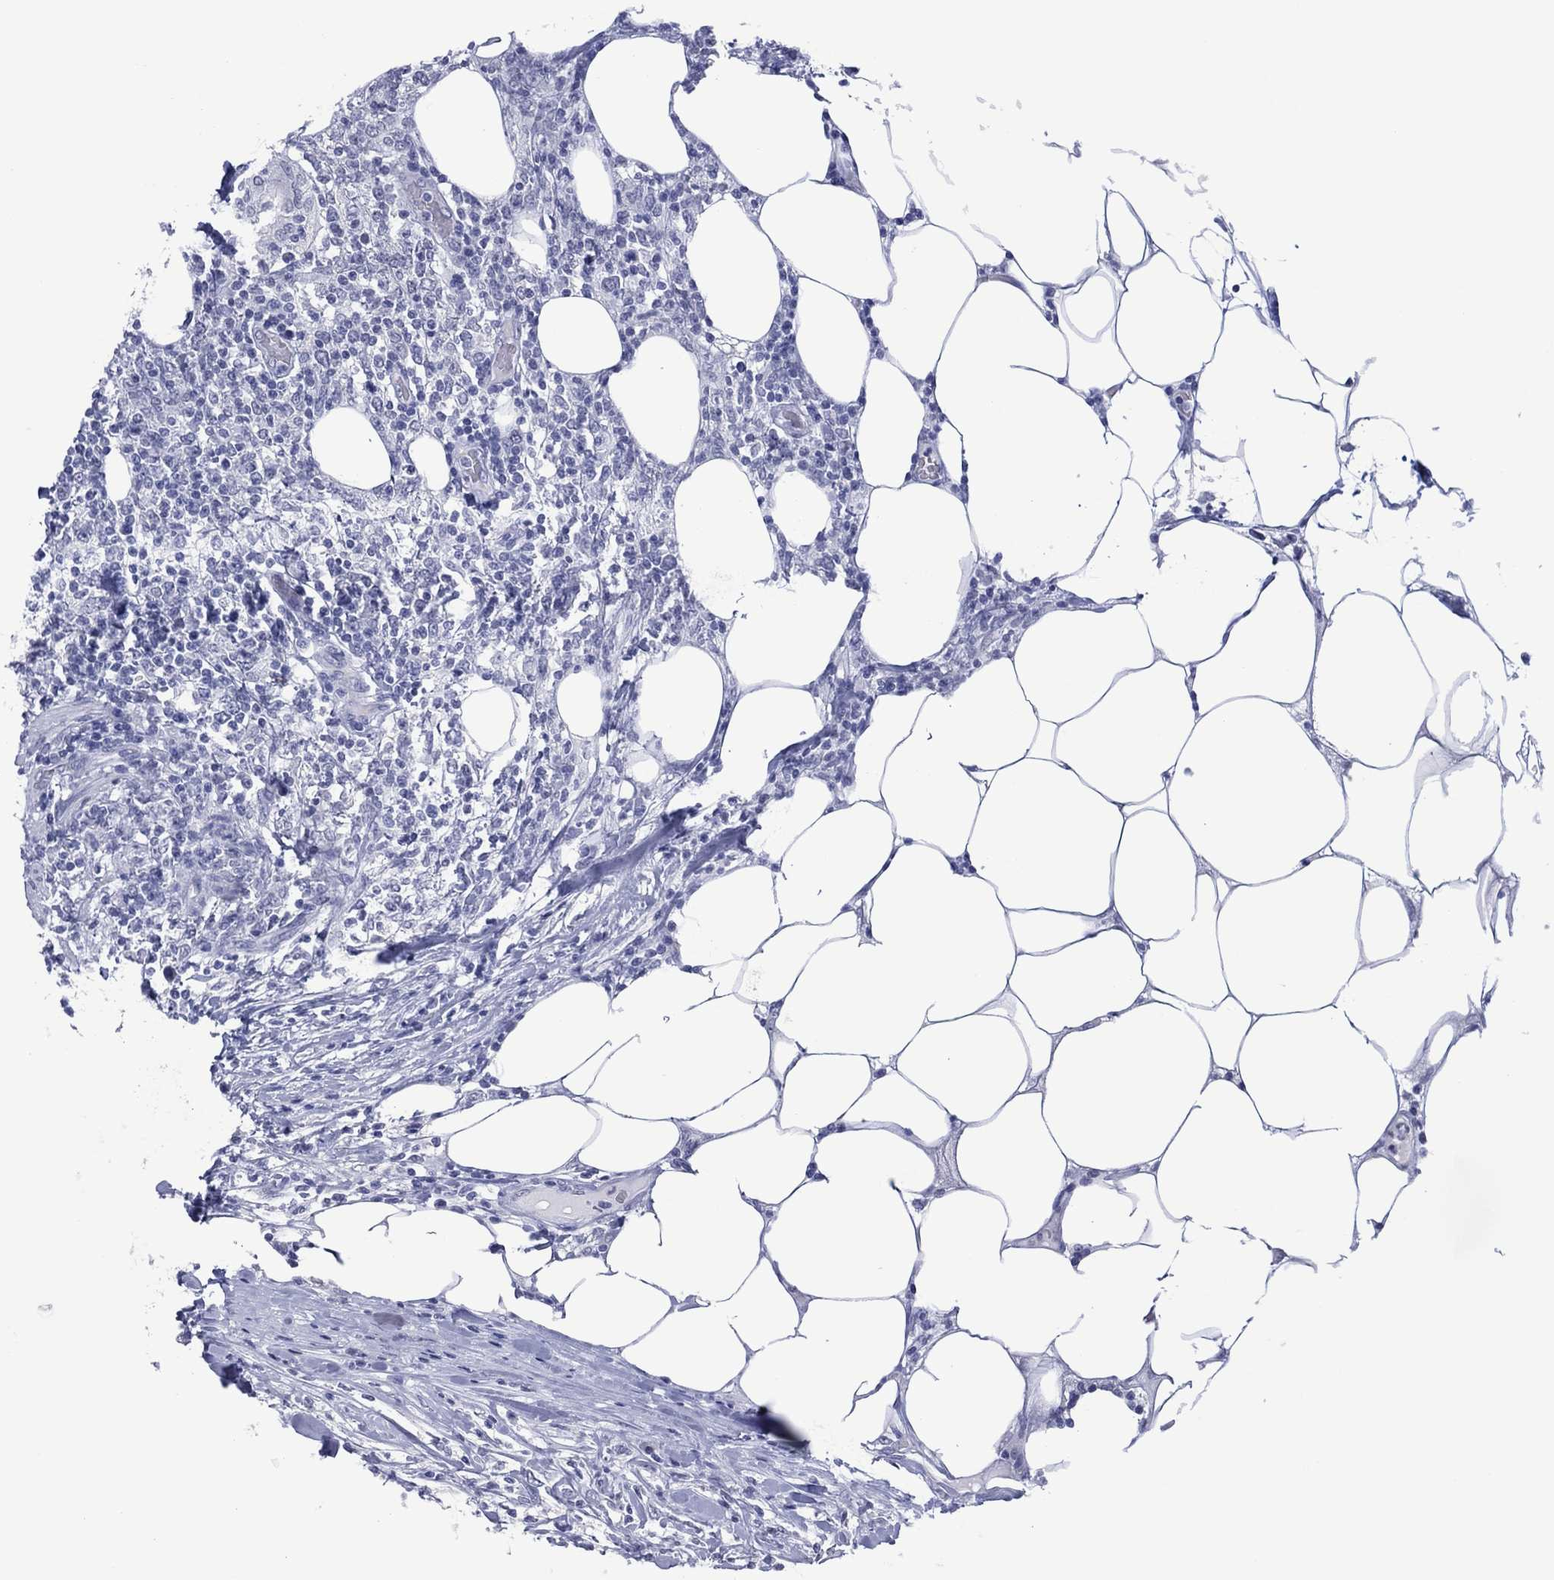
{"staining": {"intensity": "negative", "quantity": "none", "location": "none"}, "tissue": "lymphoma", "cell_type": "Tumor cells", "image_type": "cancer", "snomed": [{"axis": "morphology", "description": "Malignant lymphoma, non-Hodgkin's type, High grade"}, {"axis": "topography", "description": "Lymph node"}], "caption": "This is a histopathology image of immunohistochemistry (IHC) staining of lymphoma, which shows no positivity in tumor cells. Brightfield microscopy of immunohistochemistry stained with DAB (3,3'-diaminobenzidine) (brown) and hematoxylin (blue), captured at high magnification.", "gene": "UTF1", "patient": {"sex": "female", "age": 84}}